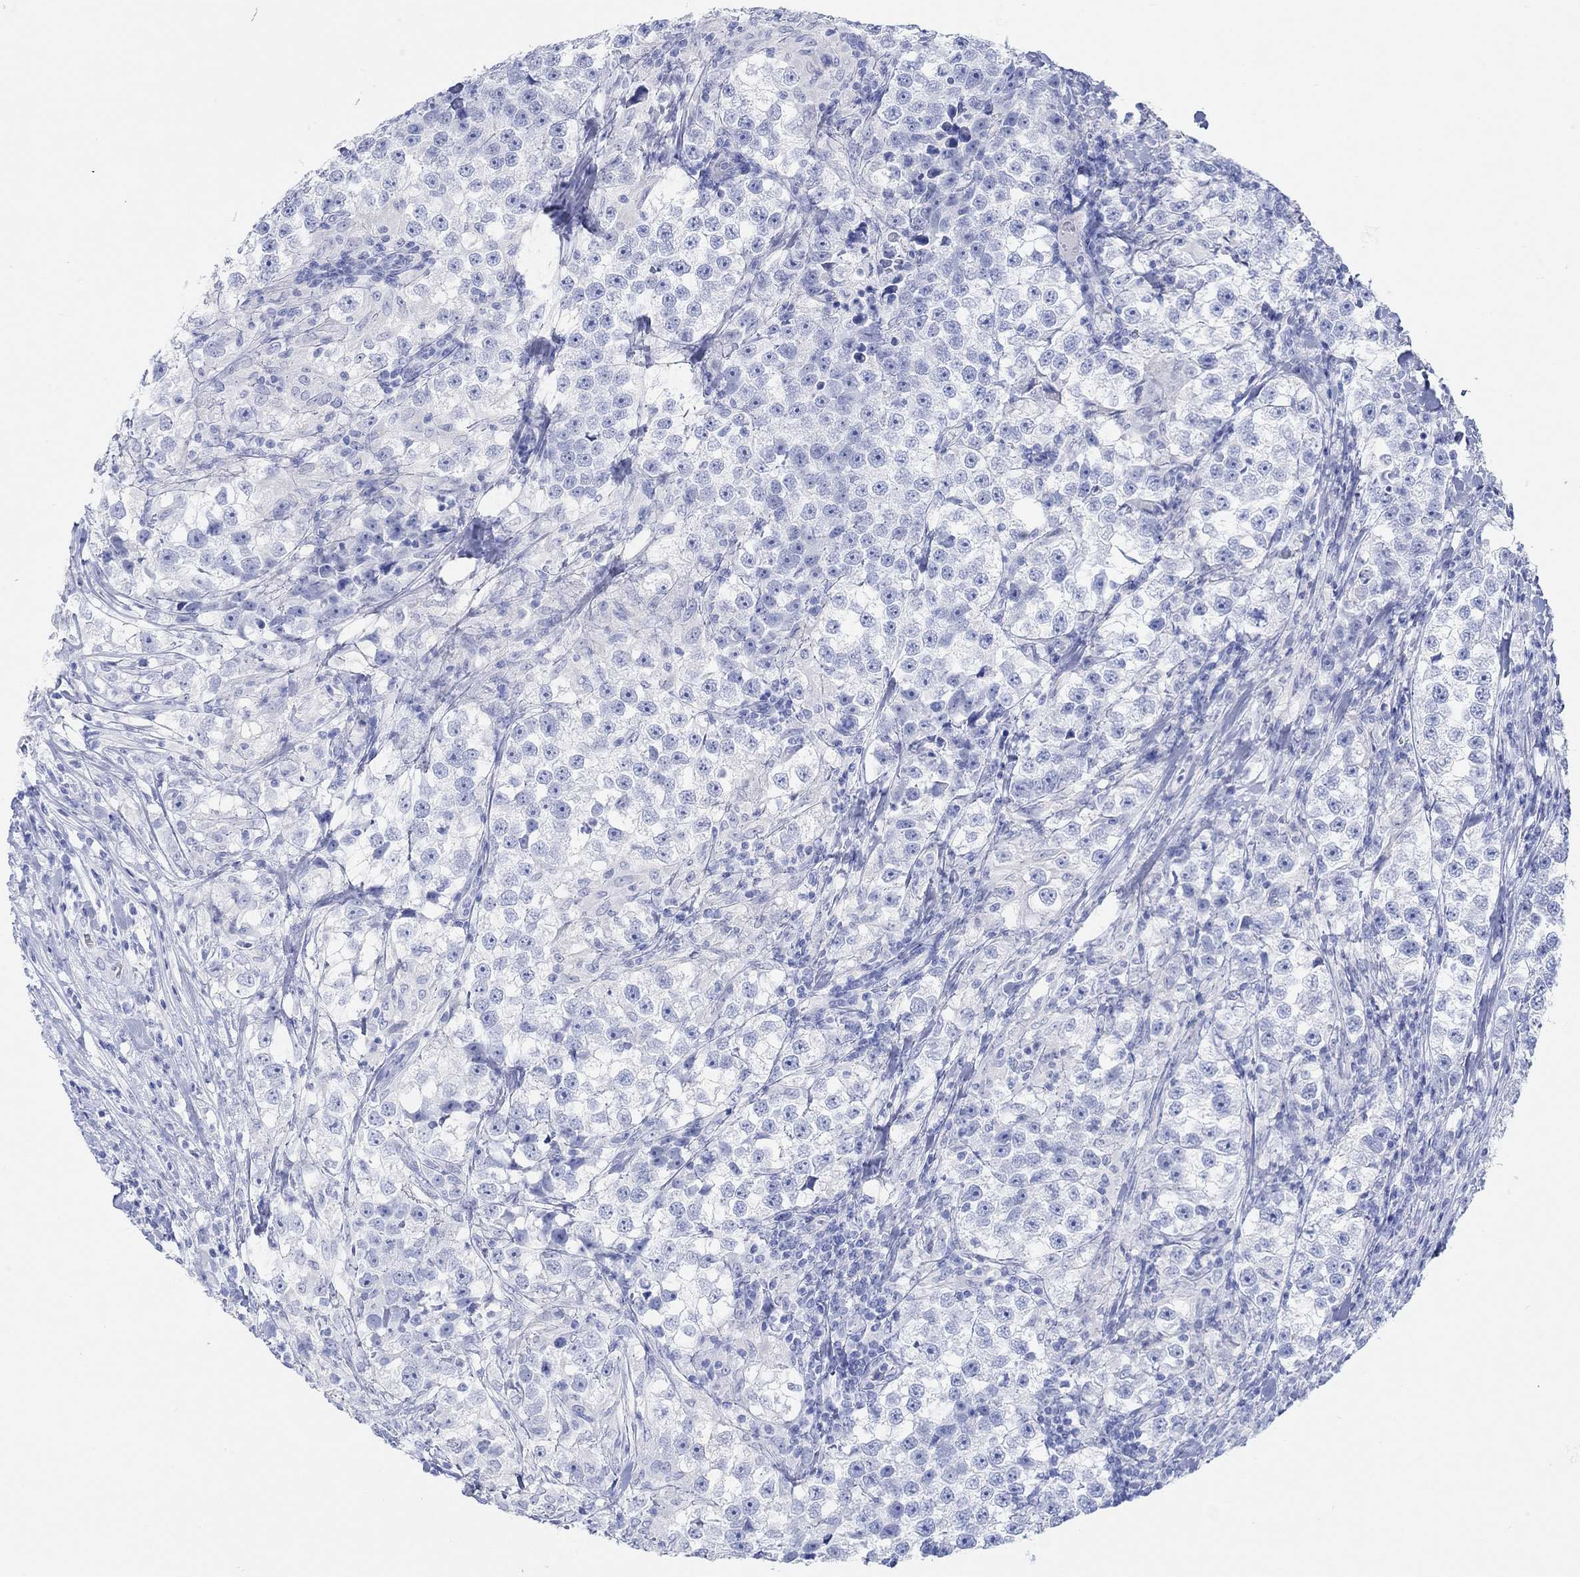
{"staining": {"intensity": "negative", "quantity": "none", "location": "none"}, "tissue": "testis cancer", "cell_type": "Tumor cells", "image_type": "cancer", "snomed": [{"axis": "morphology", "description": "Seminoma, NOS"}, {"axis": "topography", "description": "Testis"}], "caption": "Micrograph shows no significant protein positivity in tumor cells of testis seminoma.", "gene": "AK8", "patient": {"sex": "male", "age": 46}}